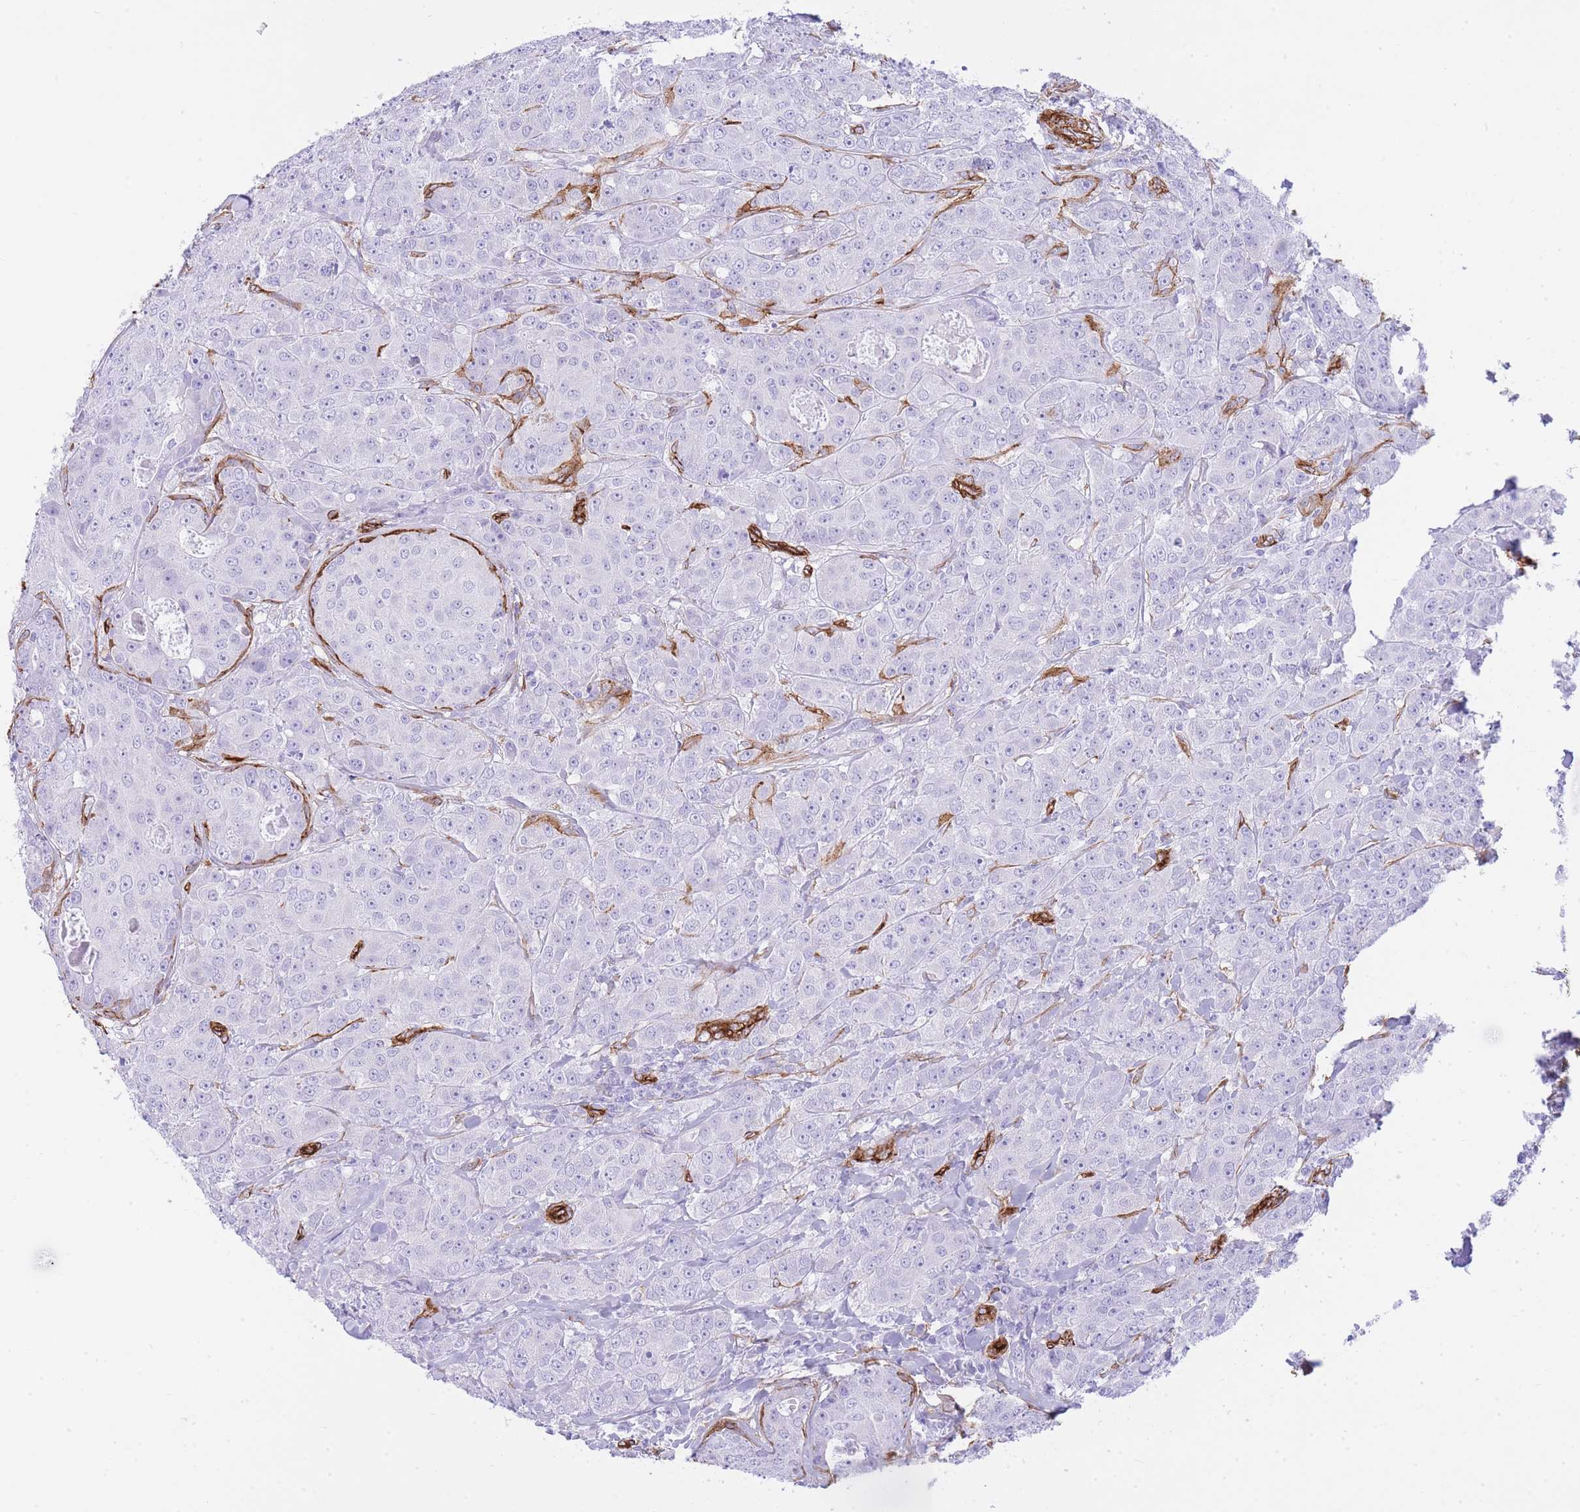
{"staining": {"intensity": "negative", "quantity": "none", "location": "none"}, "tissue": "breast cancer", "cell_type": "Tumor cells", "image_type": "cancer", "snomed": [{"axis": "morphology", "description": "Duct carcinoma"}, {"axis": "topography", "description": "Breast"}], "caption": "High magnification brightfield microscopy of invasive ductal carcinoma (breast) stained with DAB (3,3'-diaminobenzidine) (brown) and counterstained with hematoxylin (blue): tumor cells show no significant expression.", "gene": "CAVIN1", "patient": {"sex": "female", "age": 43}}